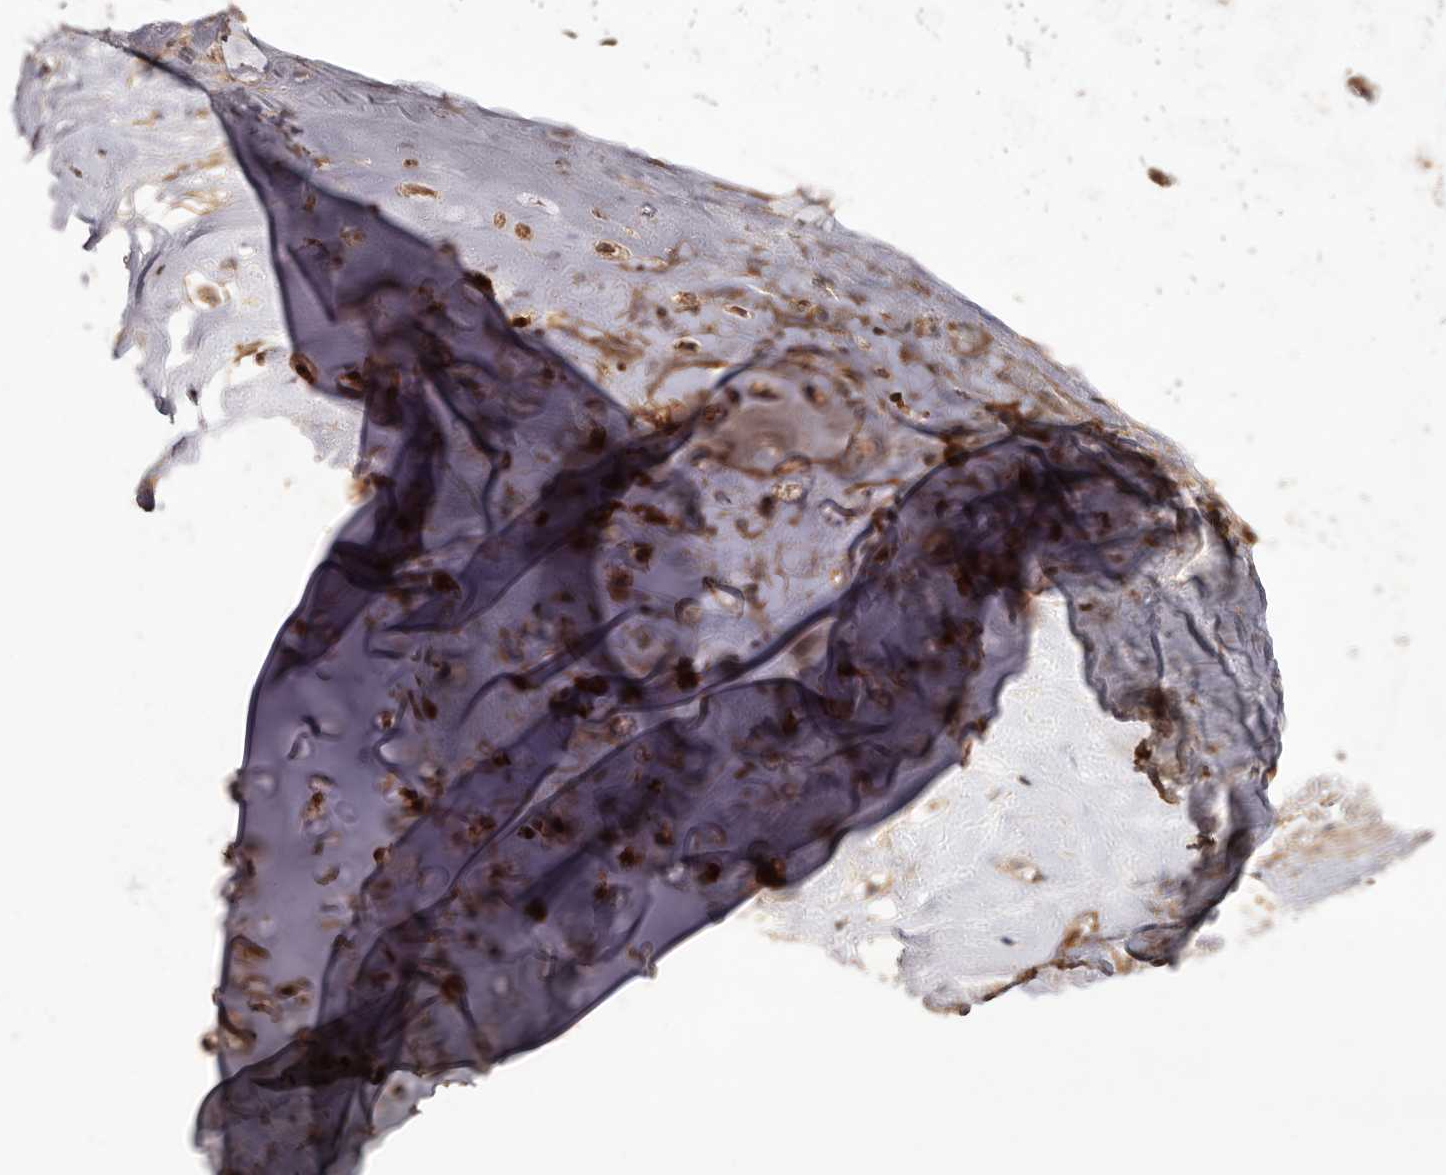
{"staining": {"intensity": "moderate", "quantity": ">75%", "location": "cytoplasmic/membranous"}, "tissue": "adipose tissue", "cell_type": "Adipocytes", "image_type": "normal", "snomed": [{"axis": "morphology", "description": "Normal tissue, NOS"}, {"axis": "morphology", "description": "Basal cell carcinoma"}, {"axis": "topography", "description": "Cartilage tissue"}, {"axis": "topography", "description": "Nasopharynx"}, {"axis": "topography", "description": "Oral tissue"}], "caption": "IHC (DAB) staining of normal human adipose tissue shows moderate cytoplasmic/membranous protein expression in about >75% of adipocytes.", "gene": "HBS1L", "patient": {"sex": "female", "age": 77}}